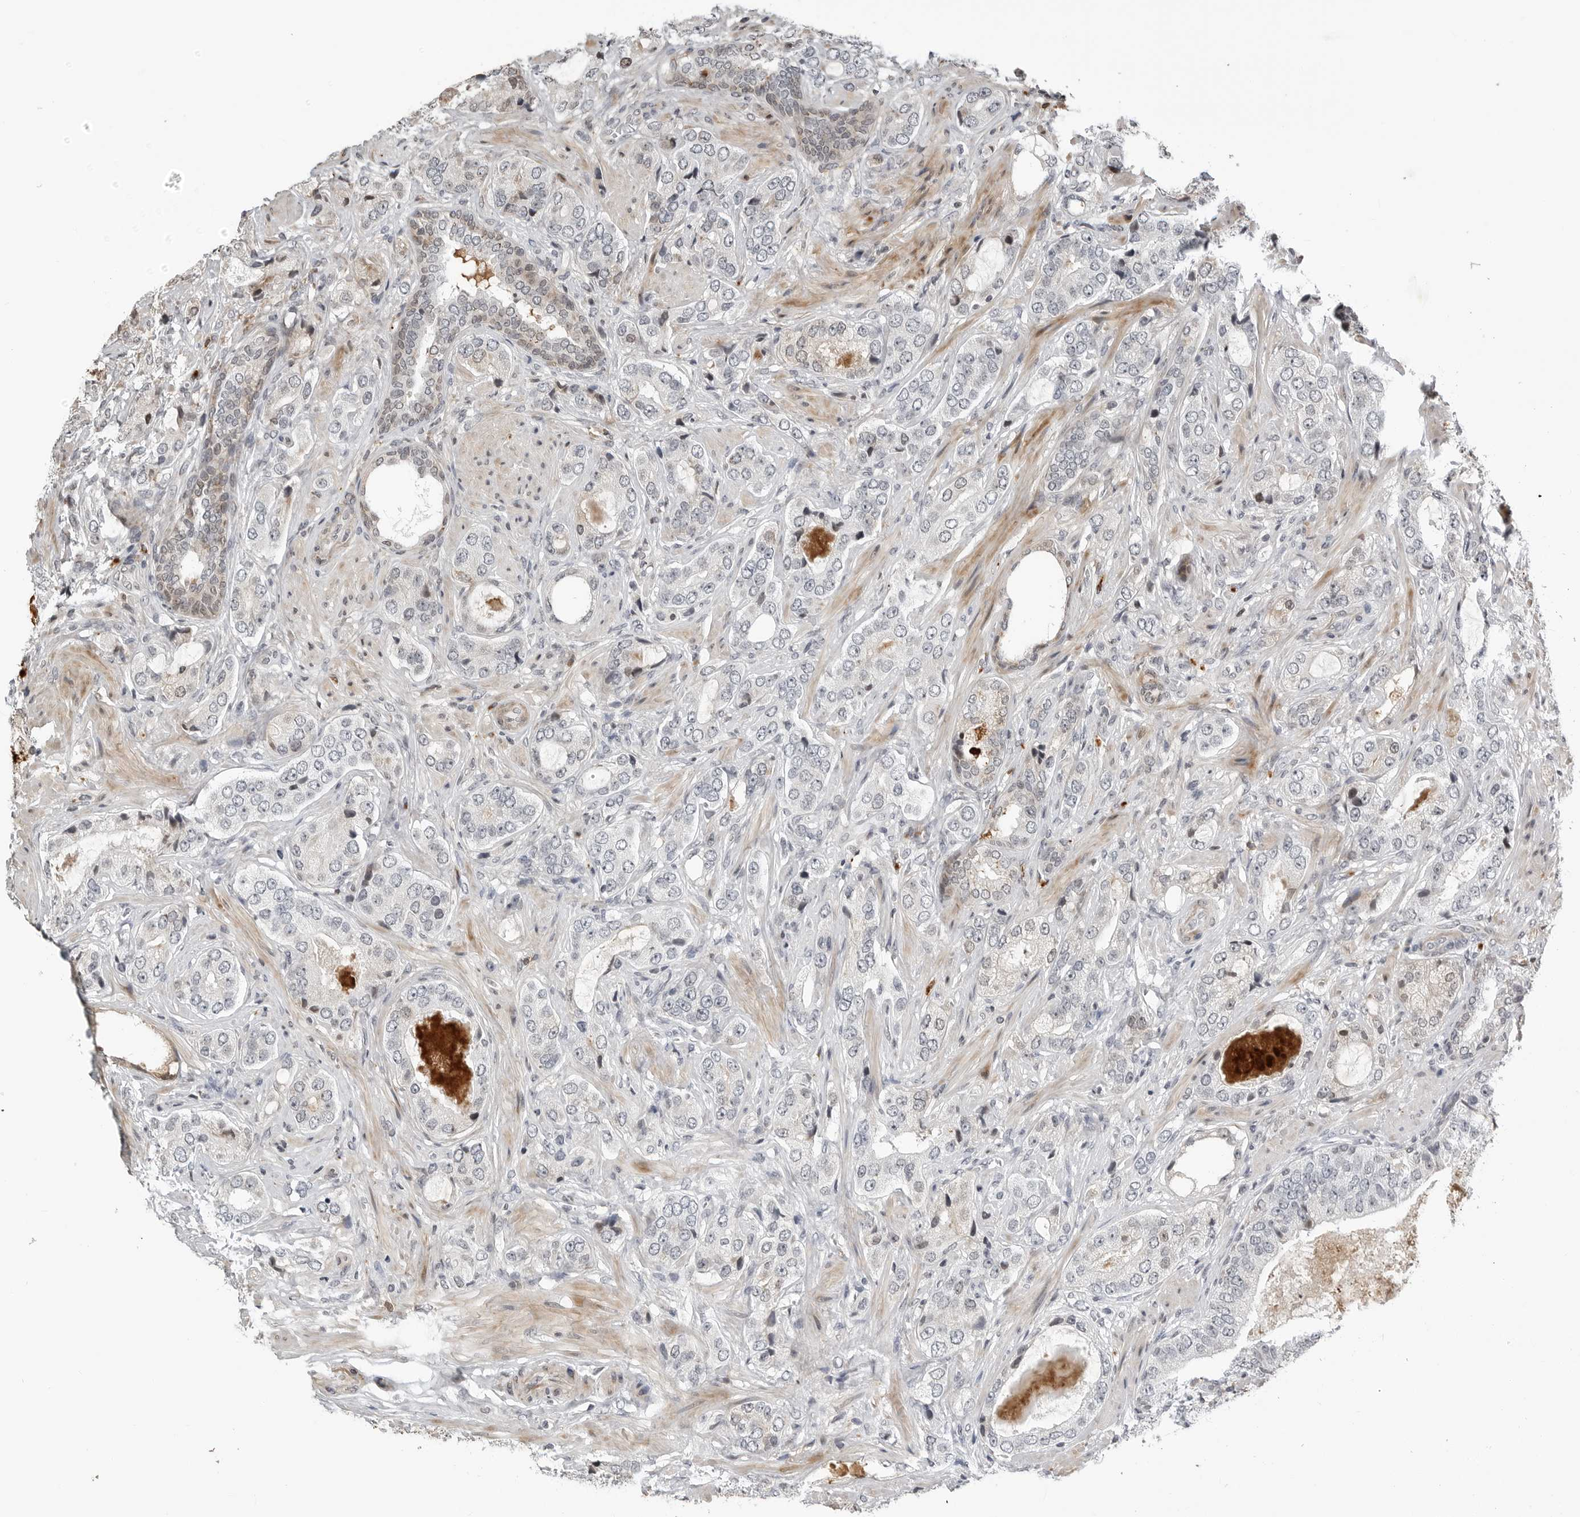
{"staining": {"intensity": "negative", "quantity": "none", "location": "none"}, "tissue": "prostate cancer", "cell_type": "Tumor cells", "image_type": "cancer", "snomed": [{"axis": "morphology", "description": "Normal tissue, NOS"}, {"axis": "morphology", "description": "Adenocarcinoma, High grade"}, {"axis": "topography", "description": "Prostate"}, {"axis": "topography", "description": "Peripheral nerve tissue"}], "caption": "Human prostate cancer stained for a protein using IHC exhibits no staining in tumor cells.", "gene": "CXCR5", "patient": {"sex": "male", "age": 59}}